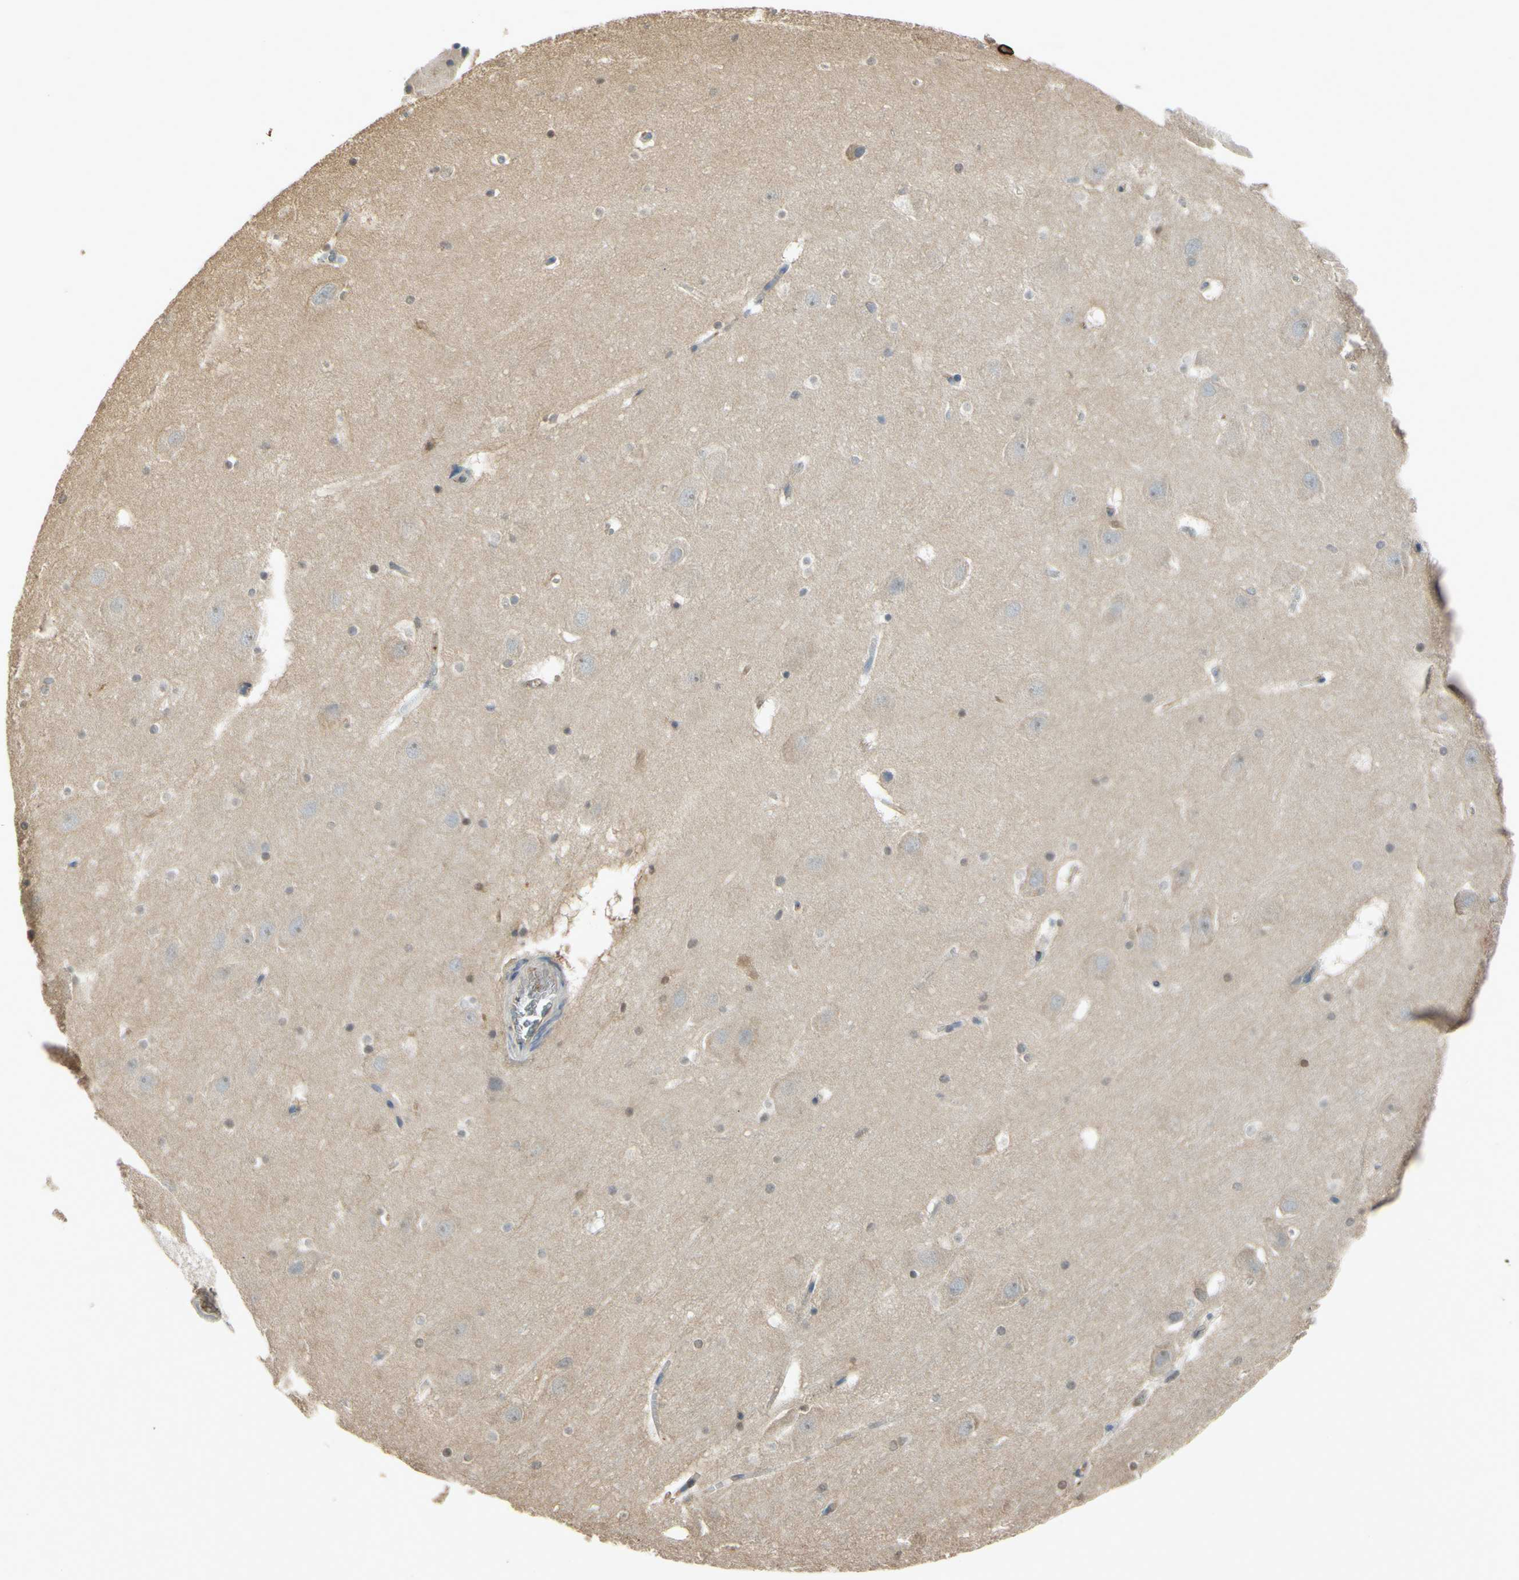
{"staining": {"intensity": "weak", "quantity": "<25%", "location": "cytoplasmic/membranous,nuclear"}, "tissue": "hippocampus", "cell_type": "Glial cells", "image_type": "normal", "snomed": [{"axis": "morphology", "description": "Normal tissue, NOS"}, {"axis": "topography", "description": "Hippocampus"}], "caption": "DAB (3,3'-diaminobenzidine) immunohistochemical staining of unremarkable hippocampus demonstrates no significant positivity in glial cells.", "gene": "TIMP2", "patient": {"sex": "male", "age": 45}}